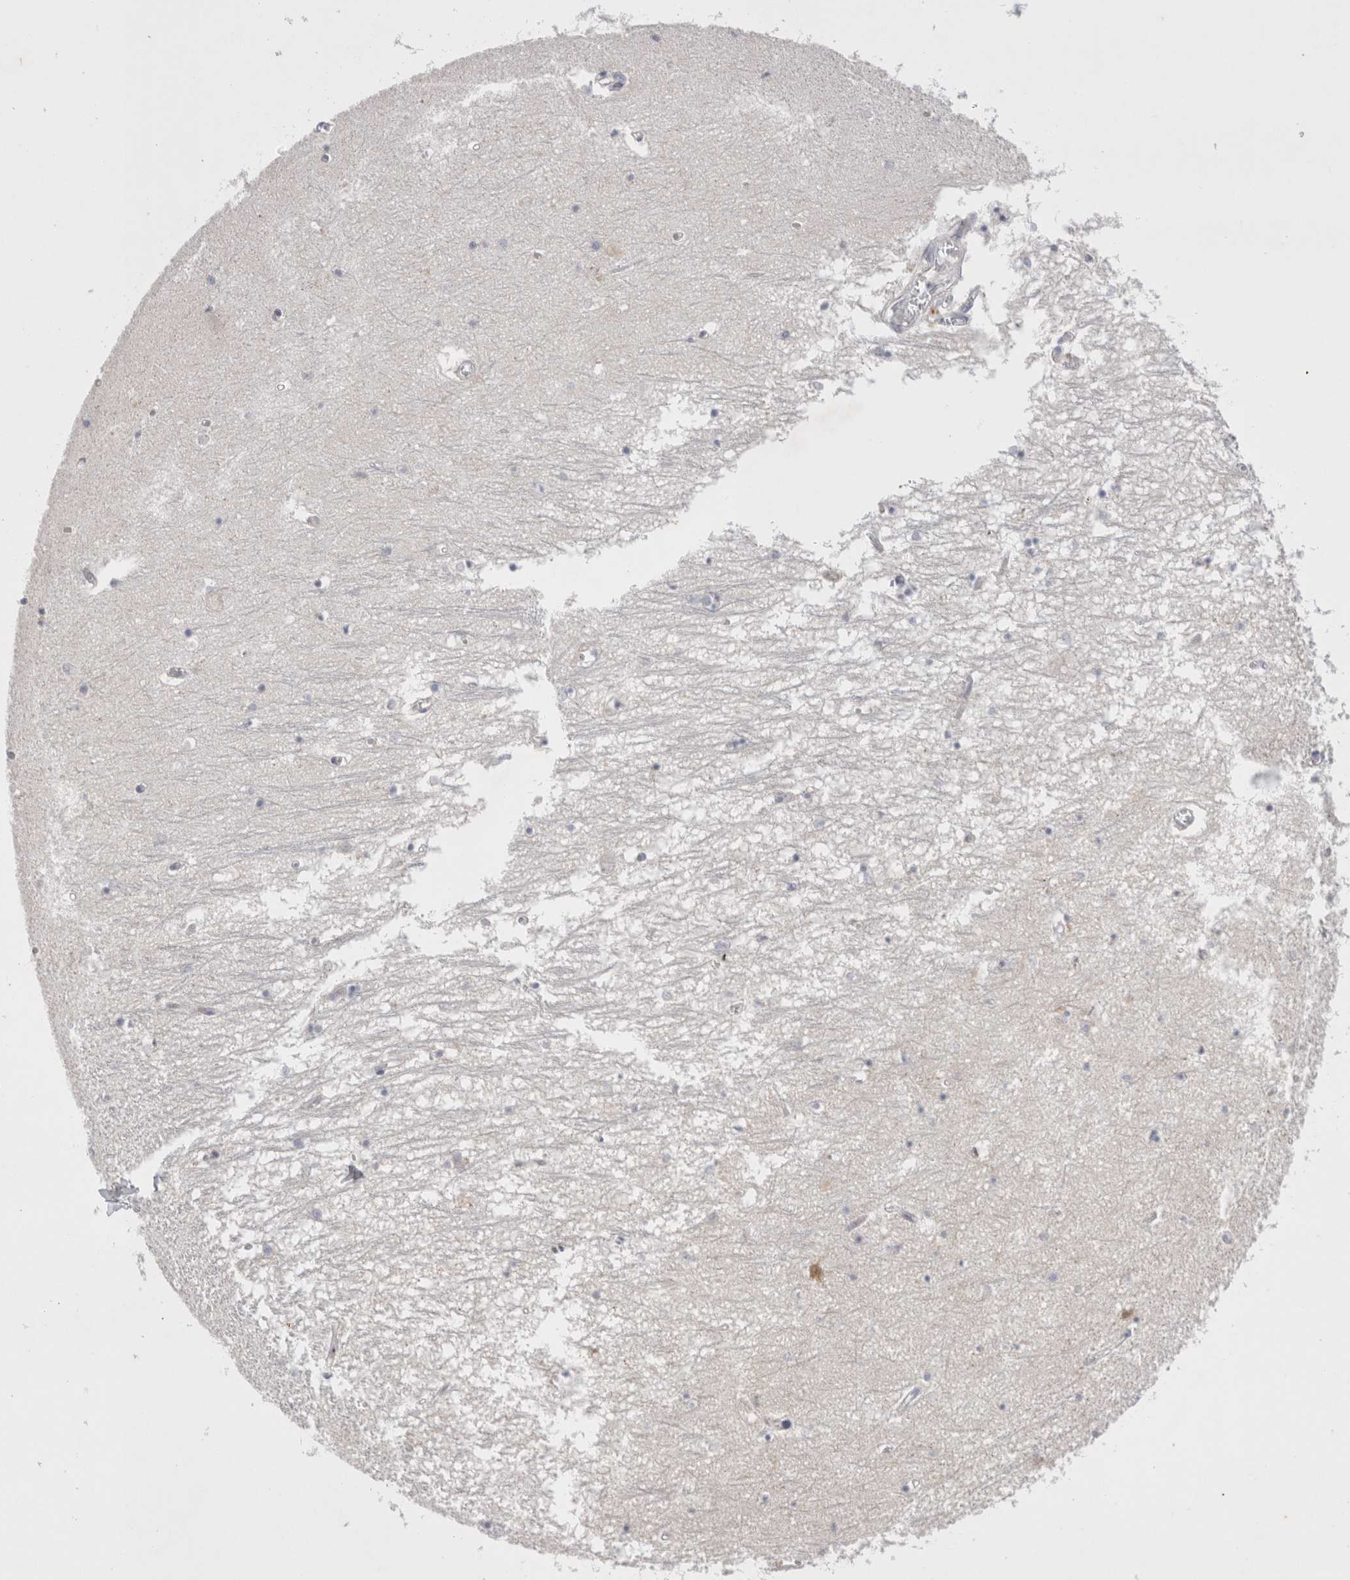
{"staining": {"intensity": "negative", "quantity": "none", "location": "none"}, "tissue": "hippocampus", "cell_type": "Glial cells", "image_type": "normal", "snomed": [{"axis": "morphology", "description": "Normal tissue, NOS"}, {"axis": "topography", "description": "Hippocampus"}], "caption": "This photomicrograph is of unremarkable hippocampus stained with immunohistochemistry to label a protein in brown with the nuclei are counter-stained blue. There is no expression in glial cells.", "gene": "BICD2", "patient": {"sex": "male", "age": 70}}